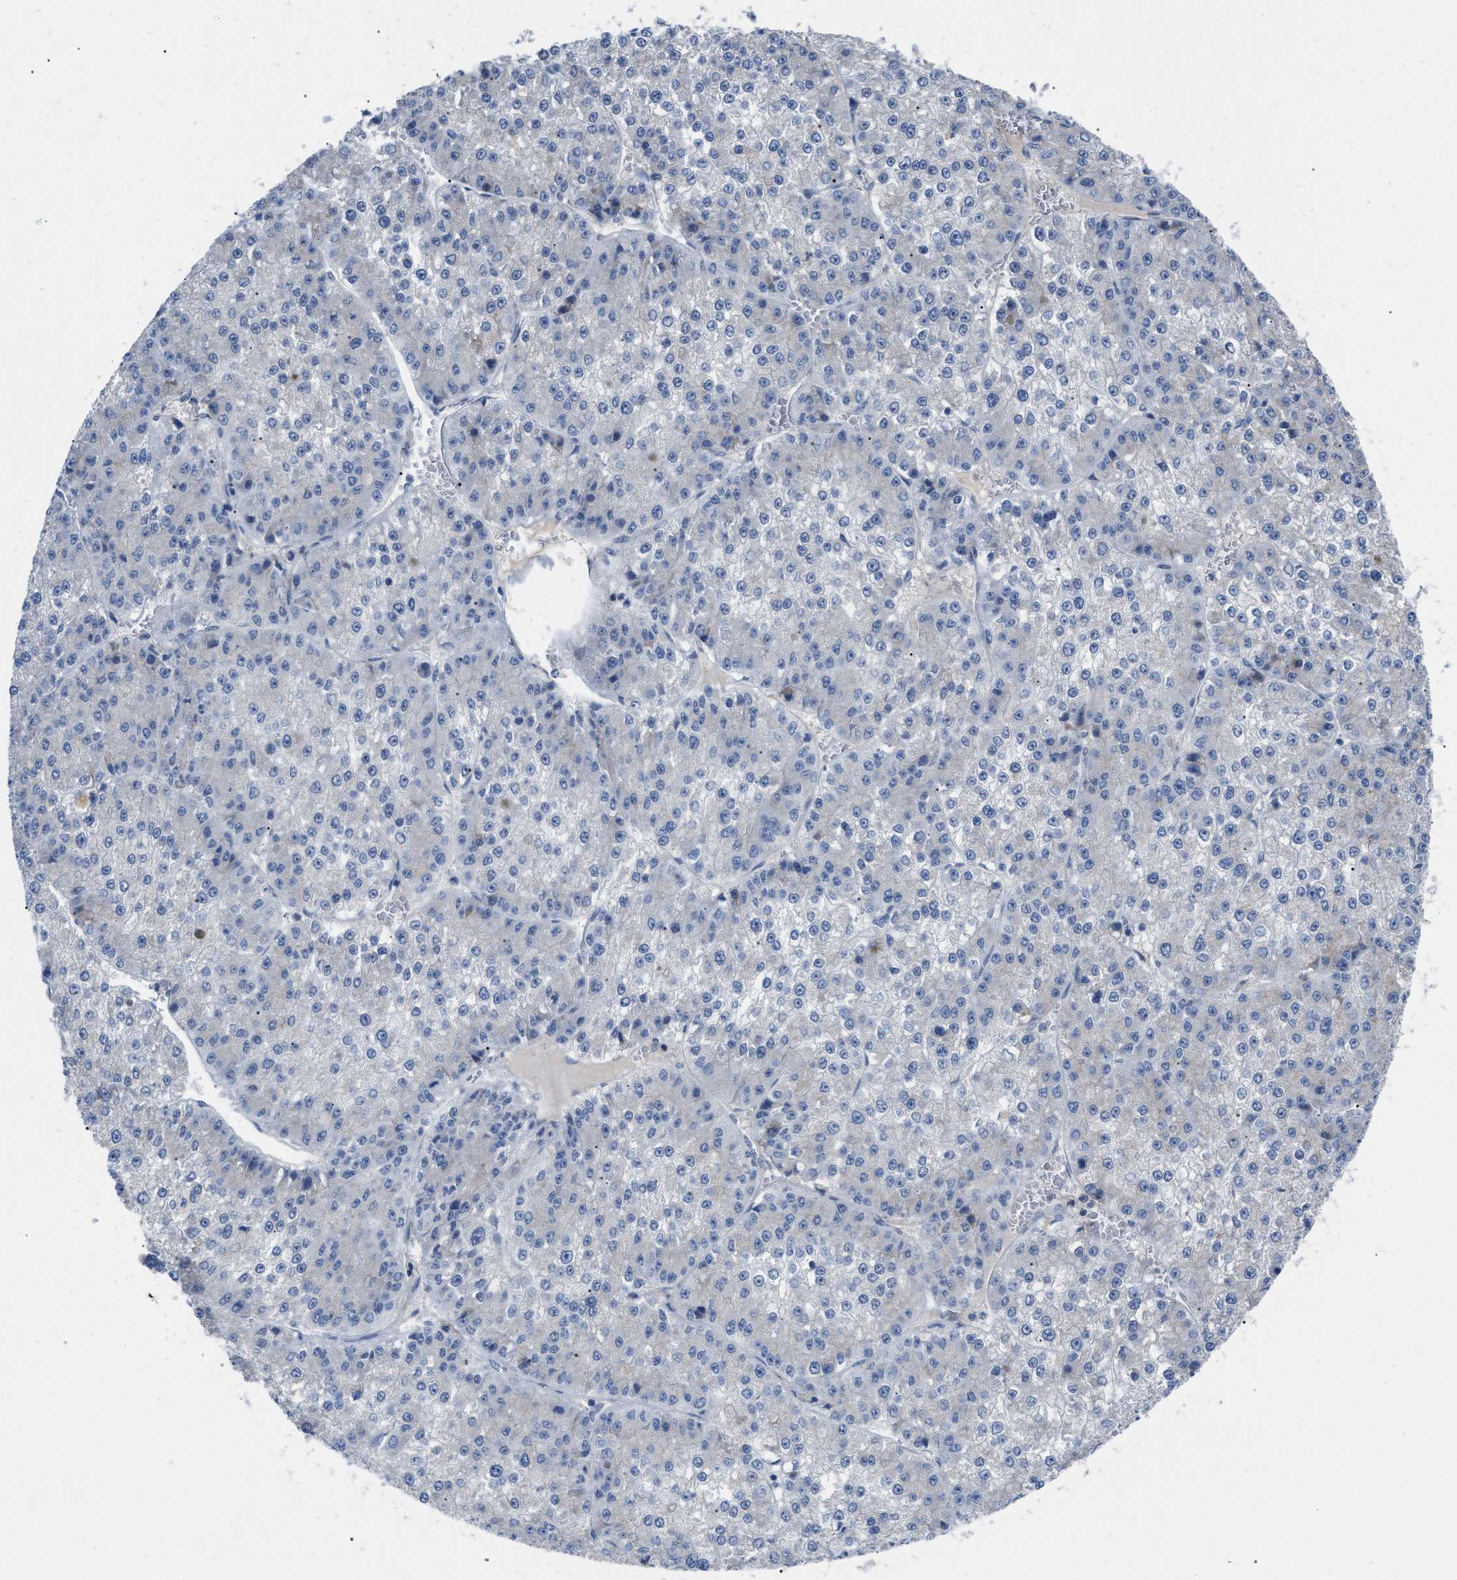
{"staining": {"intensity": "negative", "quantity": "none", "location": "none"}, "tissue": "liver cancer", "cell_type": "Tumor cells", "image_type": "cancer", "snomed": [{"axis": "morphology", "description": "Carcinoma, Hepatocellular, NOS"}, {"axis": "topography", "description": "Liver"}], "caption": "DAB (3,3'-diaminobenzidine) immunohistochemical staining of hepatocellular carcinoma (liver) shows no significant expression in tumor cells.", "gene": "DHX58", "patient": {"sex": "female", "age": 73}}